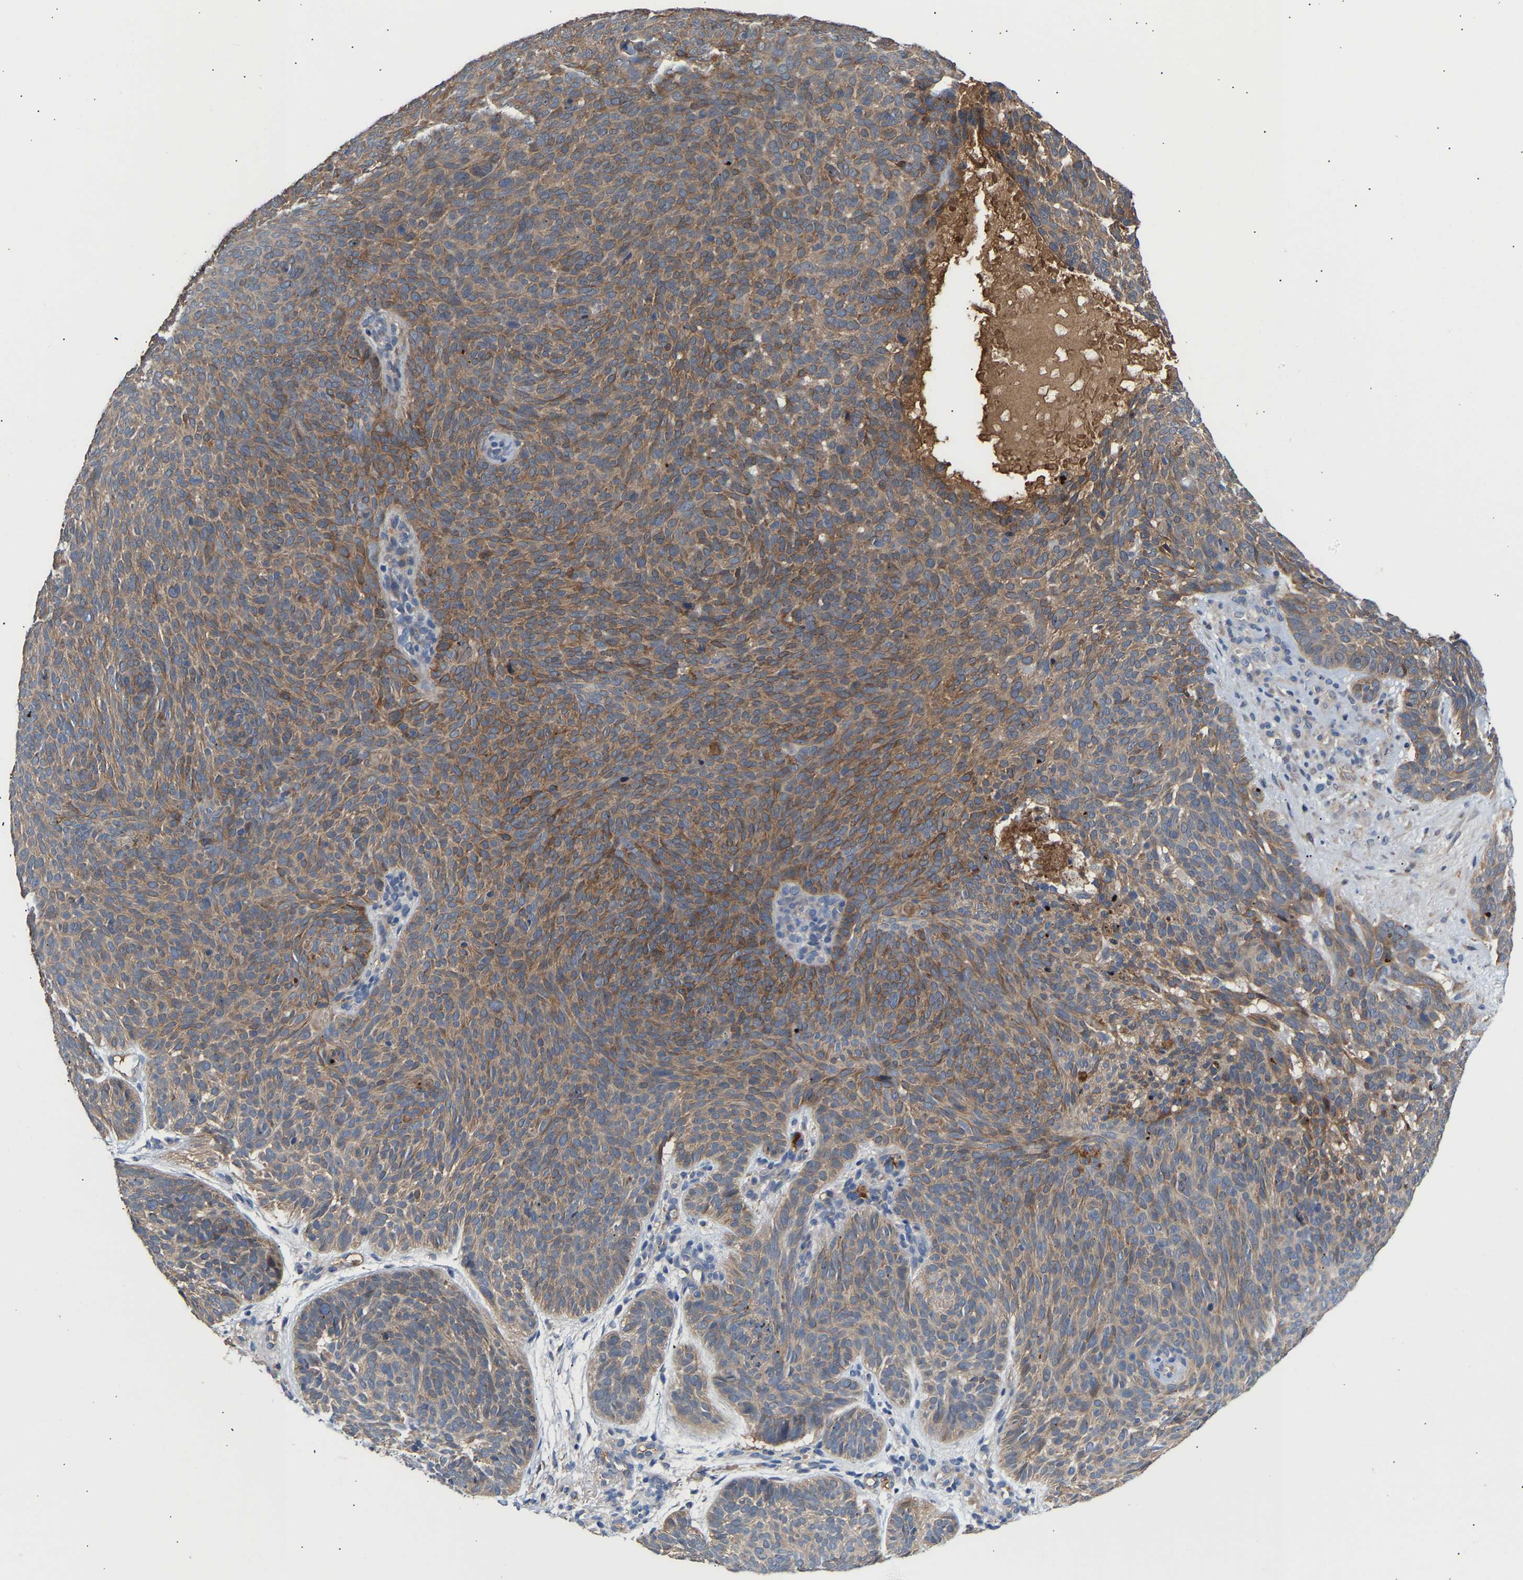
{"staining": {"intensity": "moderate", "quantity": "25%-75%", "location": "cytoplasmic/membranous"}, "tissue": "skin cancer", "cell_type": "Tumor cells", "image_type": "cancer", "snomed": [{"axis": "morphology", "description": "Basal cell carcinoma"}, {"axis": "topography", "description": "Skin"}], "caption": "Brown immunohistochemical staining in skin cancer (basal cell carcinoma) demonstrates moderate cytoplasmic/membranous positivity in approximately 25%-75% of tumor cells.", "gene": "KASH5", "patient": {"sex": "male", "age": 61}}